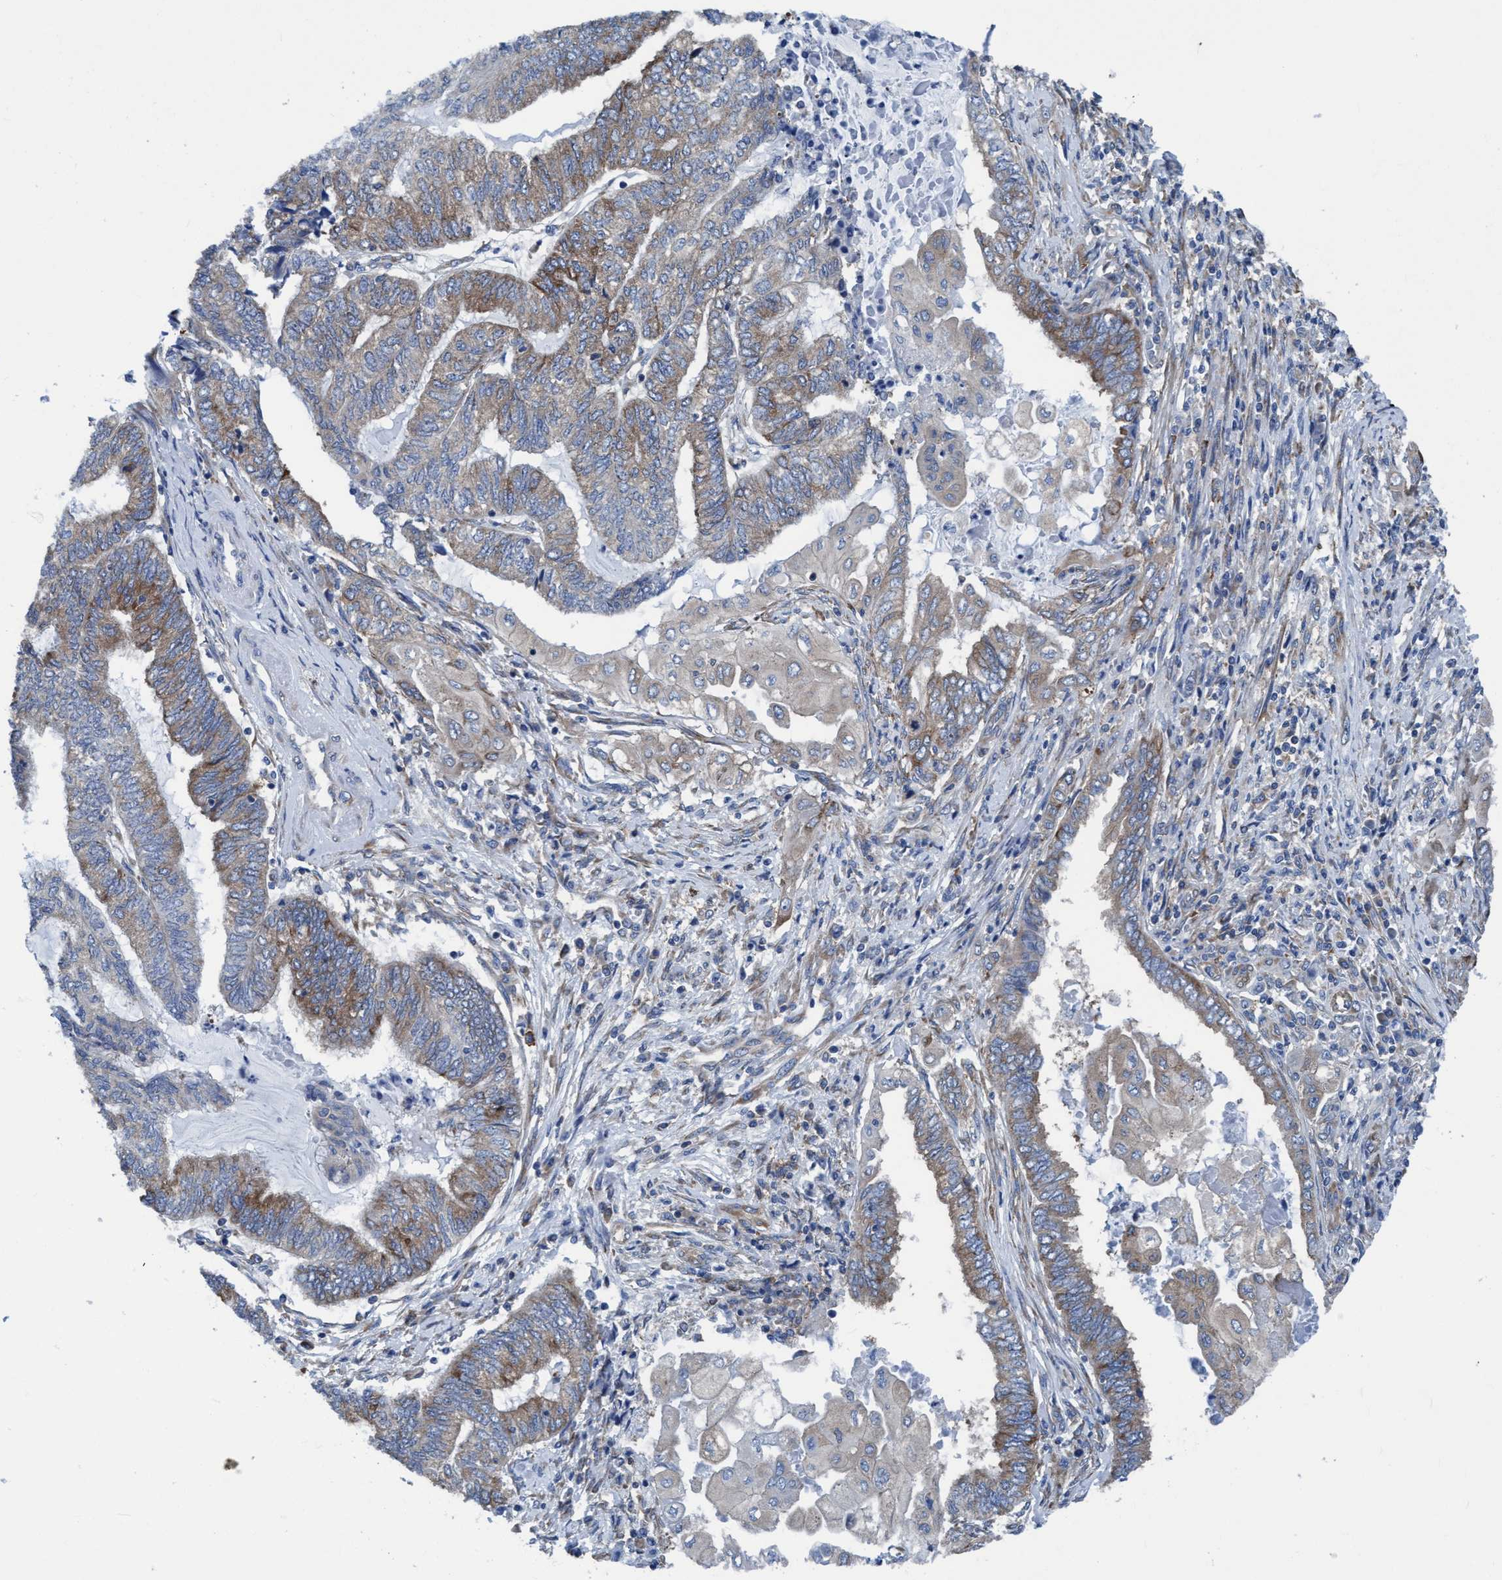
{"staining": {"intensity": "moderate", "quantity": "25%-75%", "location": "cytoplasmic/membranous"}, "tissue": "endometrial cancer", "cell_type": "Tumor cells", "image_type": "cancer", "snomed": [{"axis": "morphology", "description": "Adenocarcinoma, NOS"}, {"axis": "topography", "description": "Uterus"}, {"axis": "topography", "description": "Endometrium"}], "caption": "Immunohistochemistry histopathology image of human endometrial cancer stained for a protein (brown), which displays medium levels of moderate cytoplasmic/membranous staining in approximately 25%-75% of tumor cells.", "gene": "NMT1", "patient": {"sex": "female", "age": 70}}